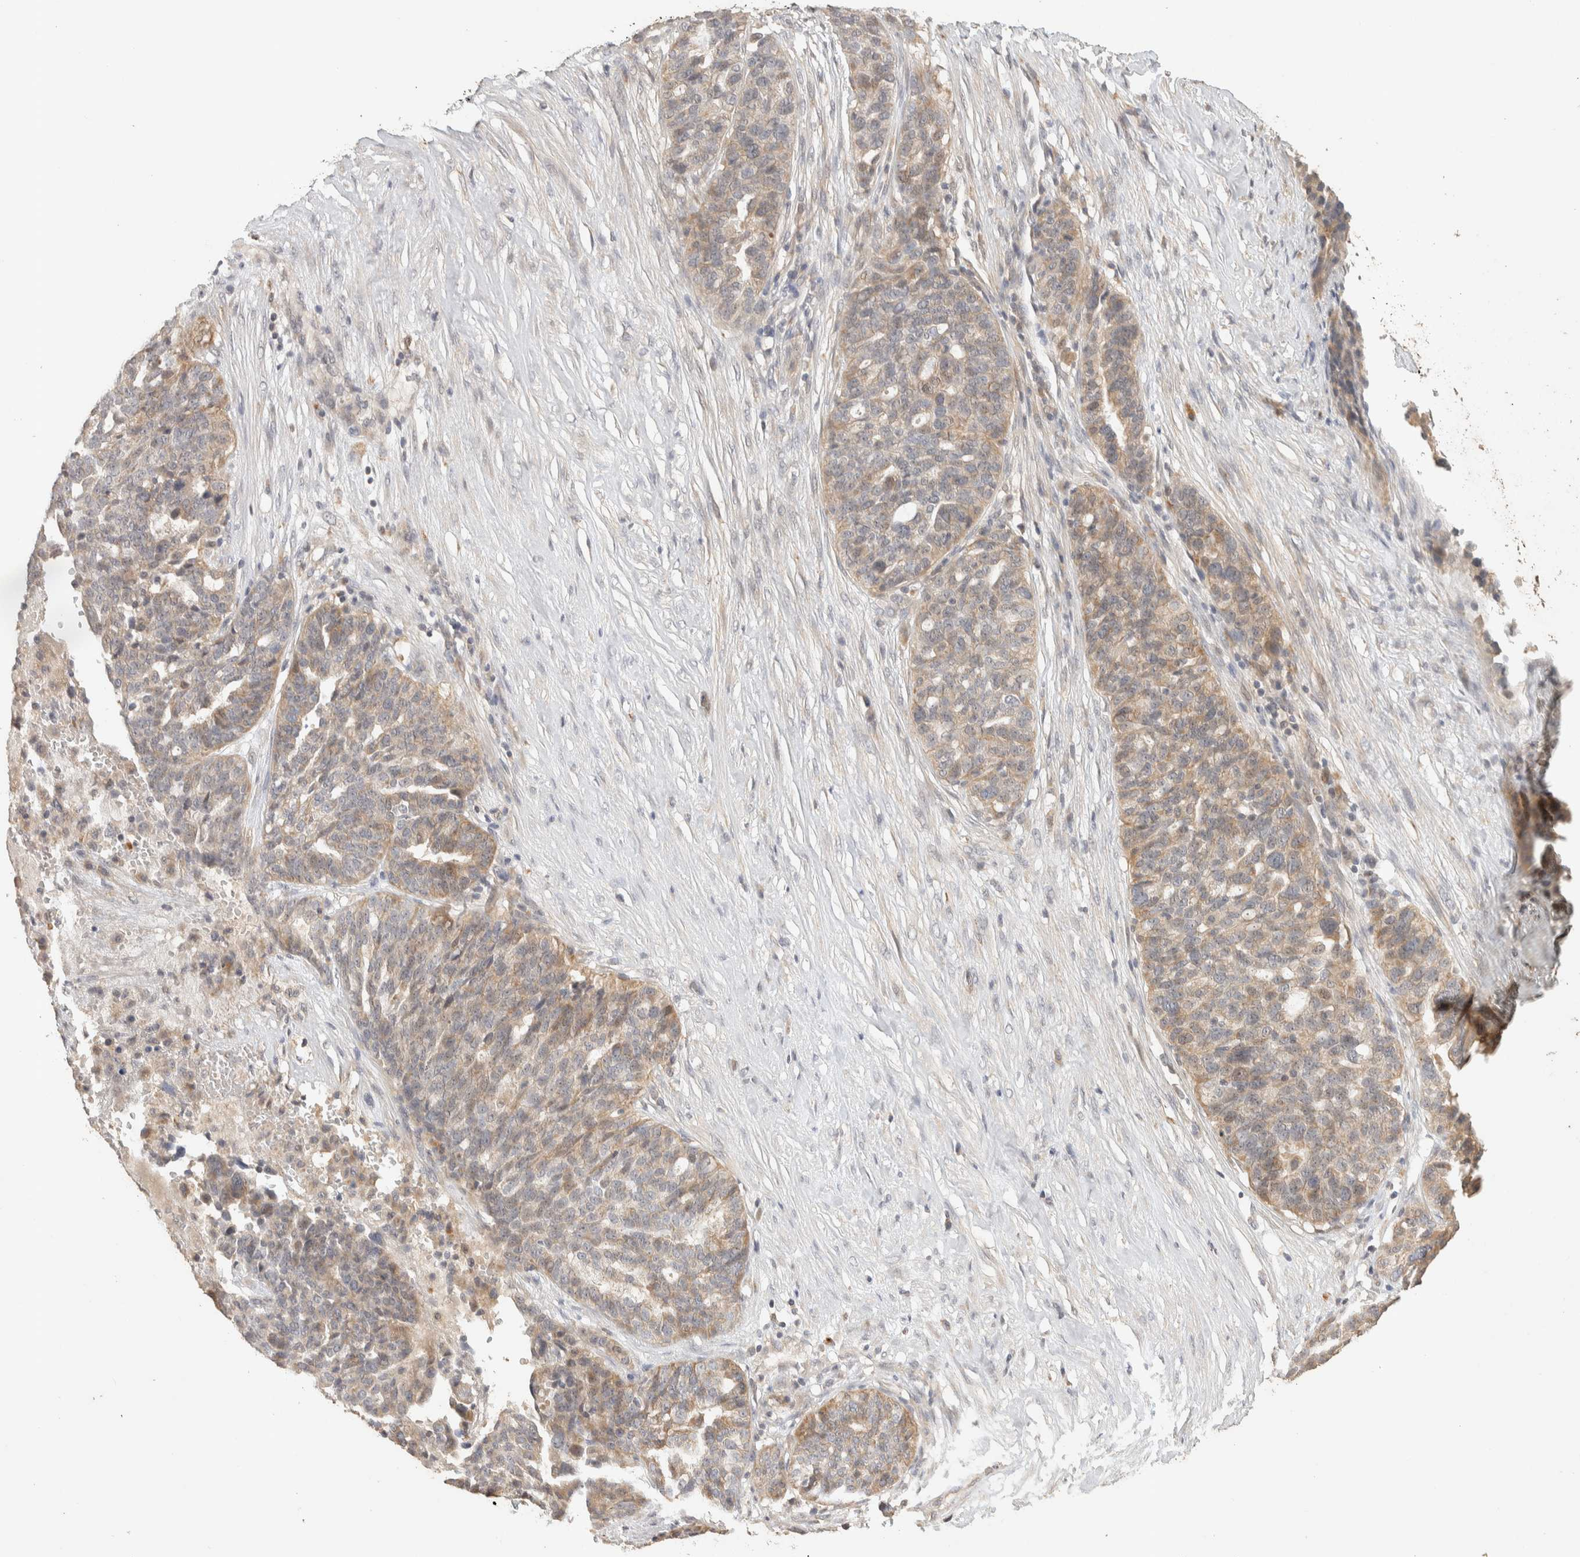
{"staining": {"intensity": "weak", "quantity": "25%-75%", "location": "cytoplasmic/membranous"}, "tissue": "ovarian cancer", "cell_type": "Tumor cells", "image_type": "cancer", "snomed": [{"axis": "morphology", "description": "Cystadenocarcinoma, serous, NOS"}, {"axis": "topography", "description": "Ovary"}], "caption": "Immunohistochemistry (IHC) photomicrograph of human serous cystadenocarcinoma (ovarian) stained for a protein (brown), which displays low levels of weak cytoplasmic/membranous expression in approximately 25%-75% of tumor cells.", "gene": "ITPA", "patient": {"sex": "female", "age": 59}}